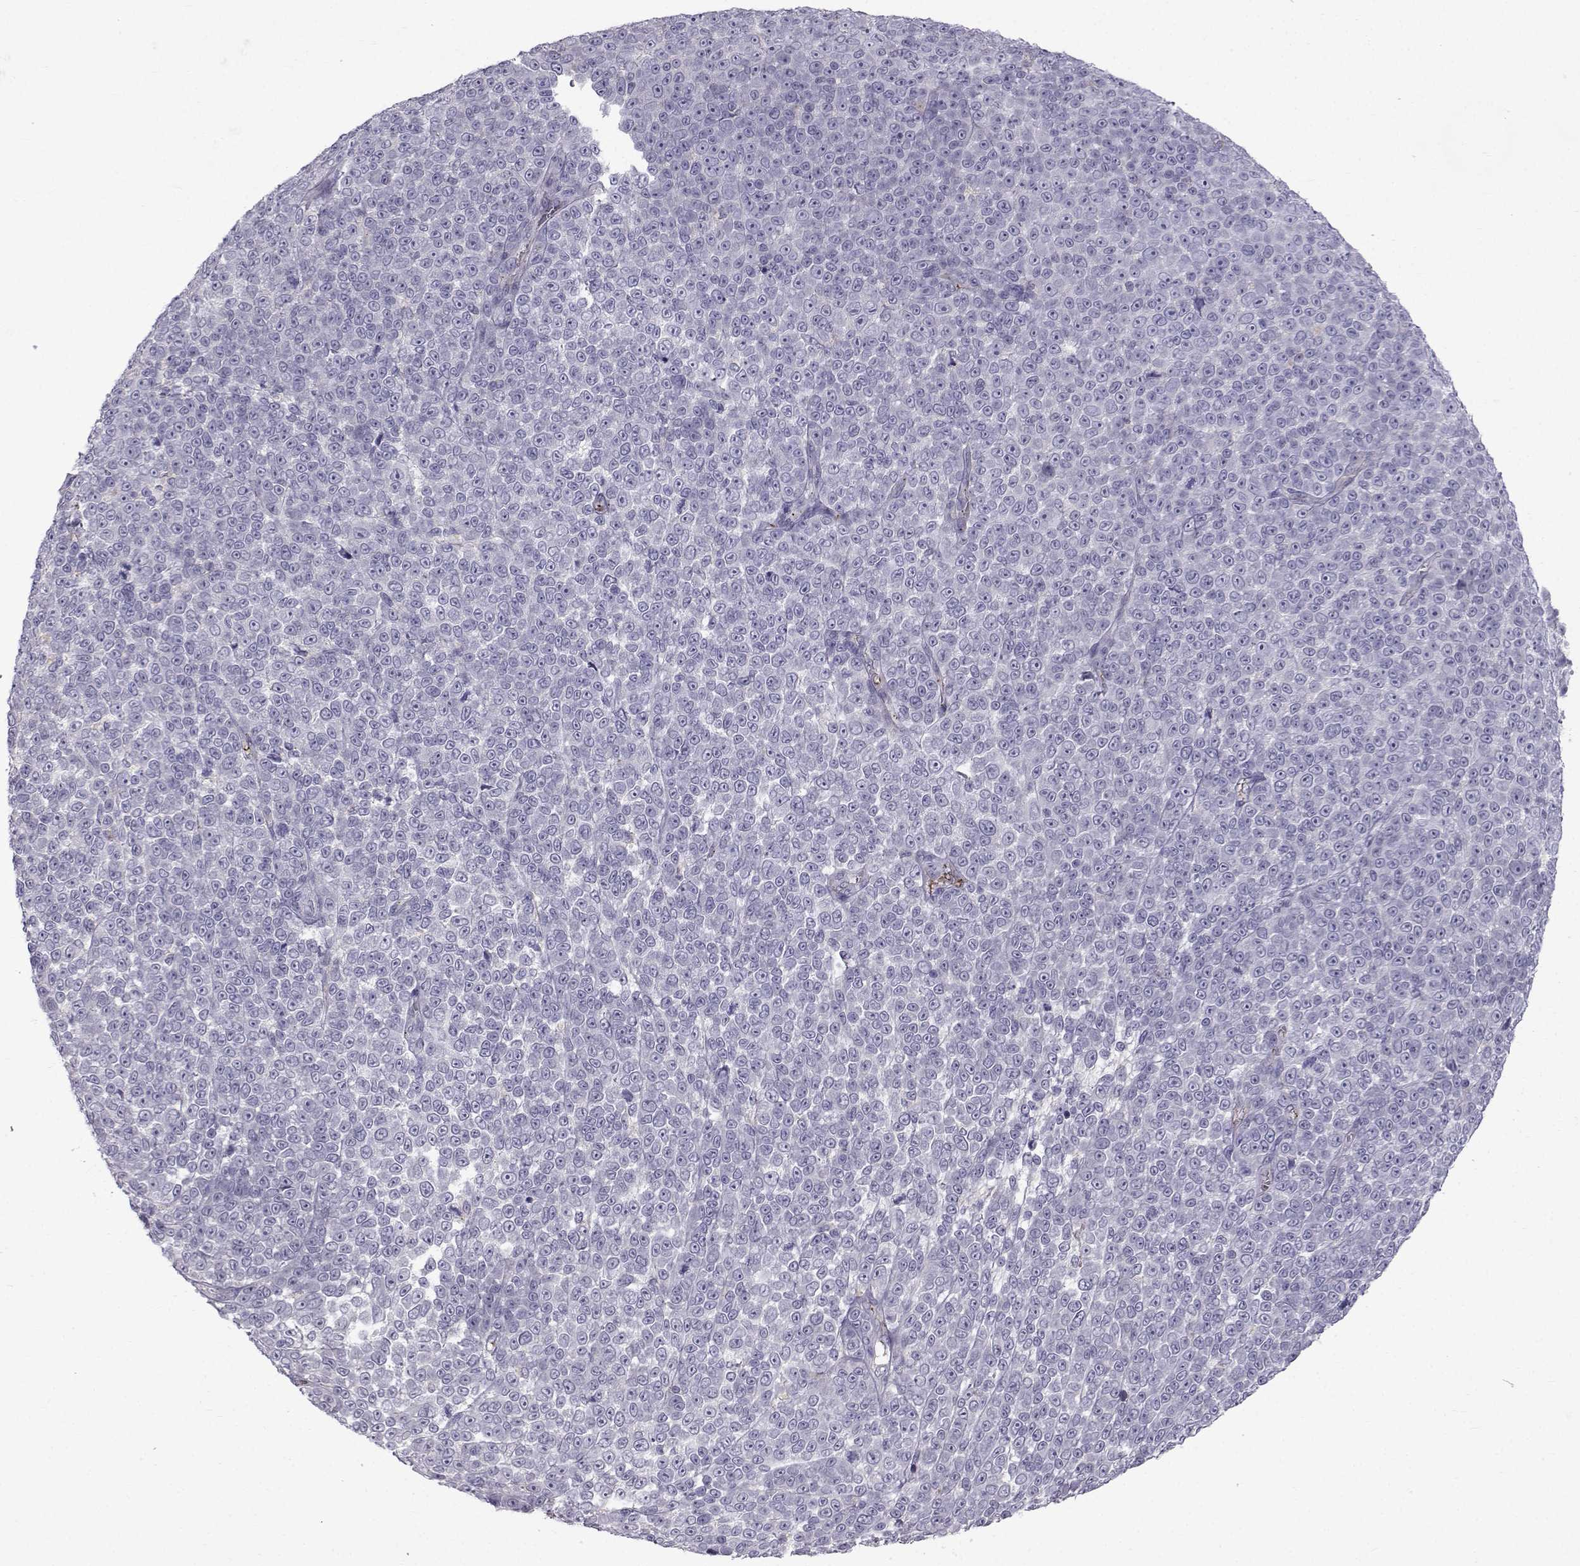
{"staining": {"intensity": "negative", "quantity": "none", "location": "none"}, "tissue": "melanoma", "cell_type": "Tumor cells", "image_type": "cancer", "snomed": [{"axis": "morphology", "description": "Malignant melanoma, NOS"}, {"axis": "topography", "description": "Skin"}], "caption": "Tumor cells show no significant positivity in melanoma. (Stains: DAB (3,3'-diaminobenzidine) IHC with hematoxylin counter stain, Microscopy: brightfield microscopy at high magnification).", "gene": "CALCR", "patient": {"sex": "female", "age": 95}}